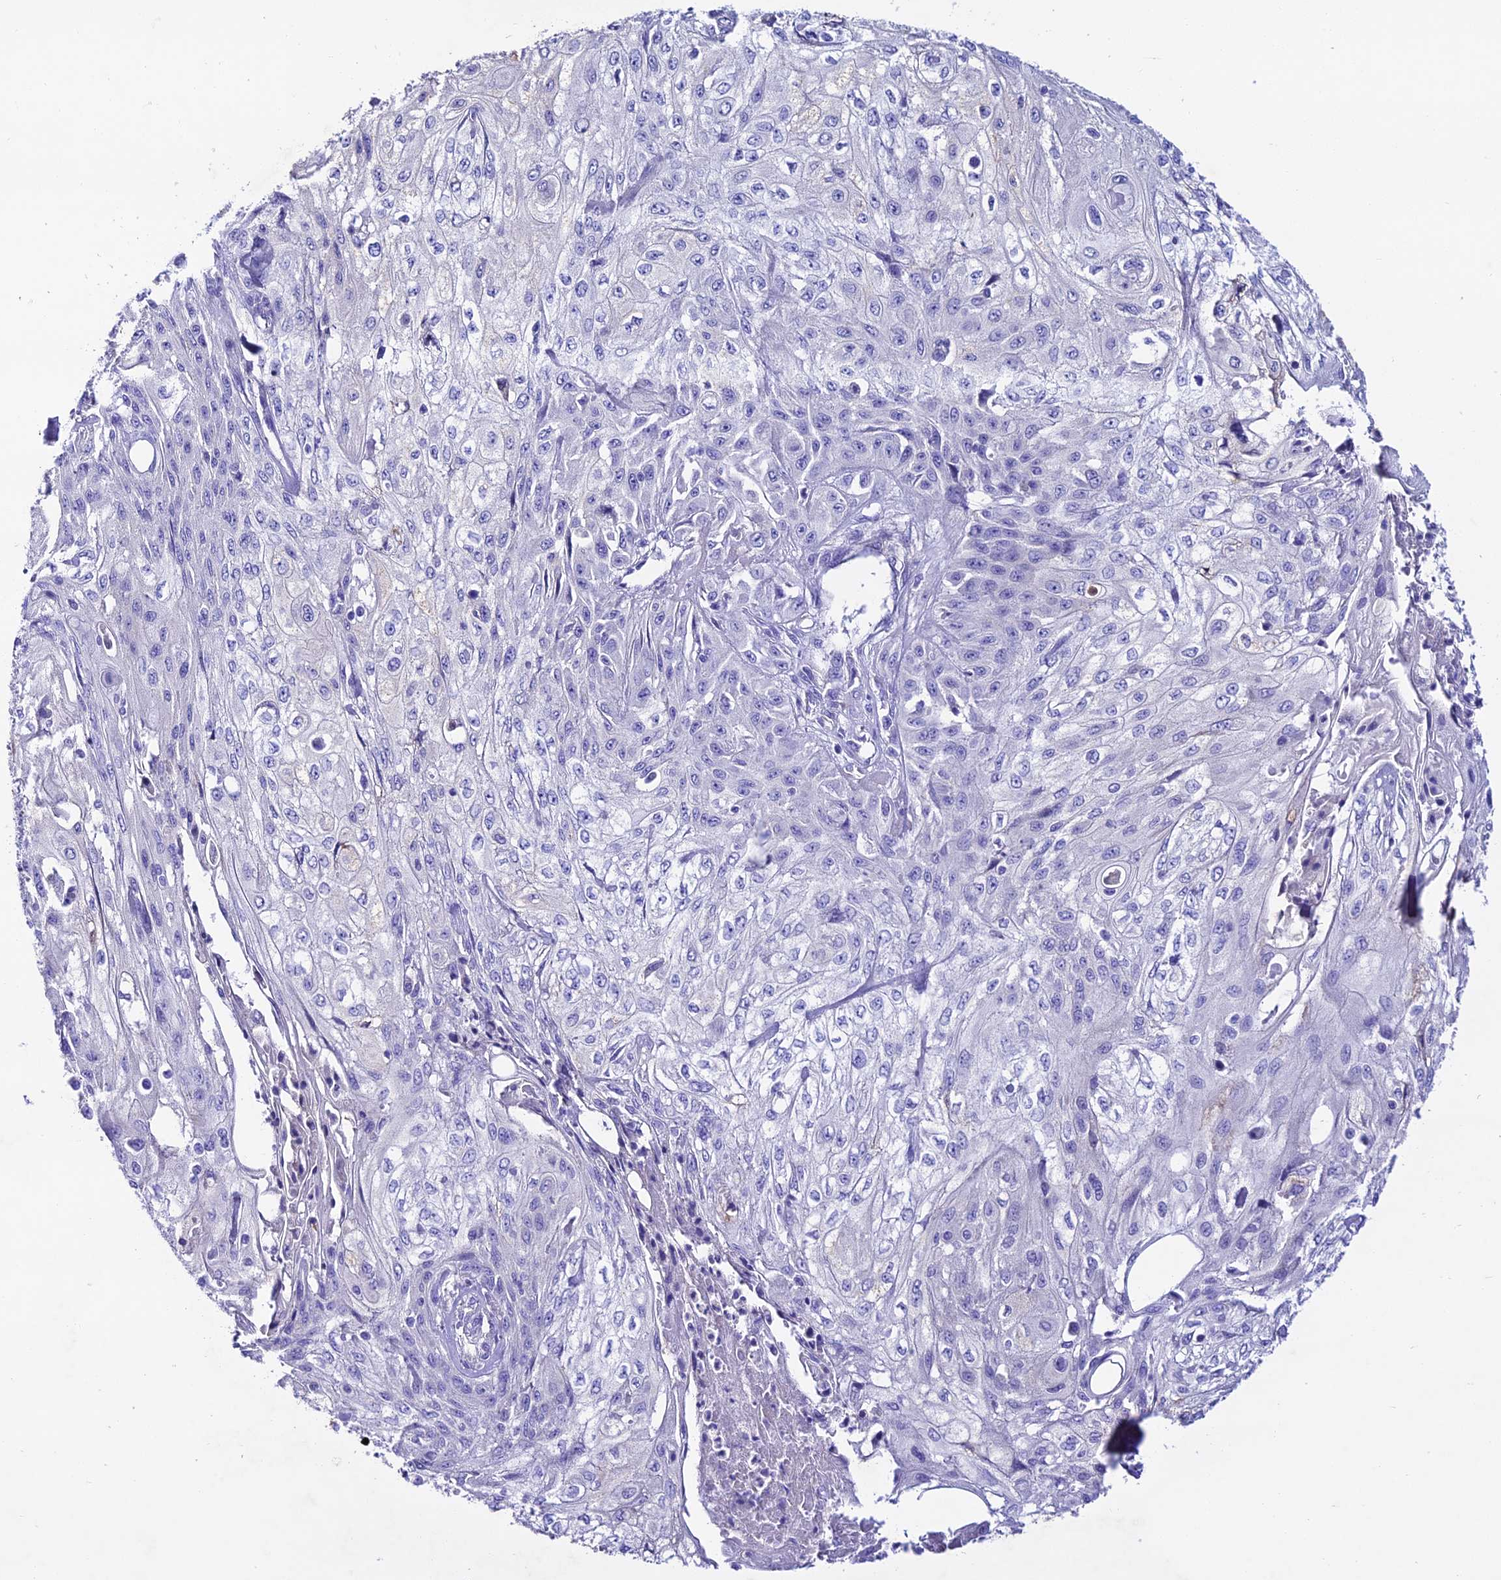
{"staining": {"intensity": "negative", "quantity": "none", "location": "none"}, "tissue": "skin cancer", "cell_type": "Tumor cells", "image_type": "cancer", "snomed": [{"axis": "morphology", "description": "Squamous cell carcinoma, NOS"}, {"axis": "morphology", "description": "Squamous cell carcinoma, metastatic, NOS"}, {"axis": "topography", "description": "Skin"}, {"axis": "topography", "description": "Lymph node"}], "caption": "Squamous cell carcinoma (skin) stained for a protein using IHC exhibits no staining tumor cells.", "gene": "NLRP6", "patient": {"sex": "male", "age": 75}}